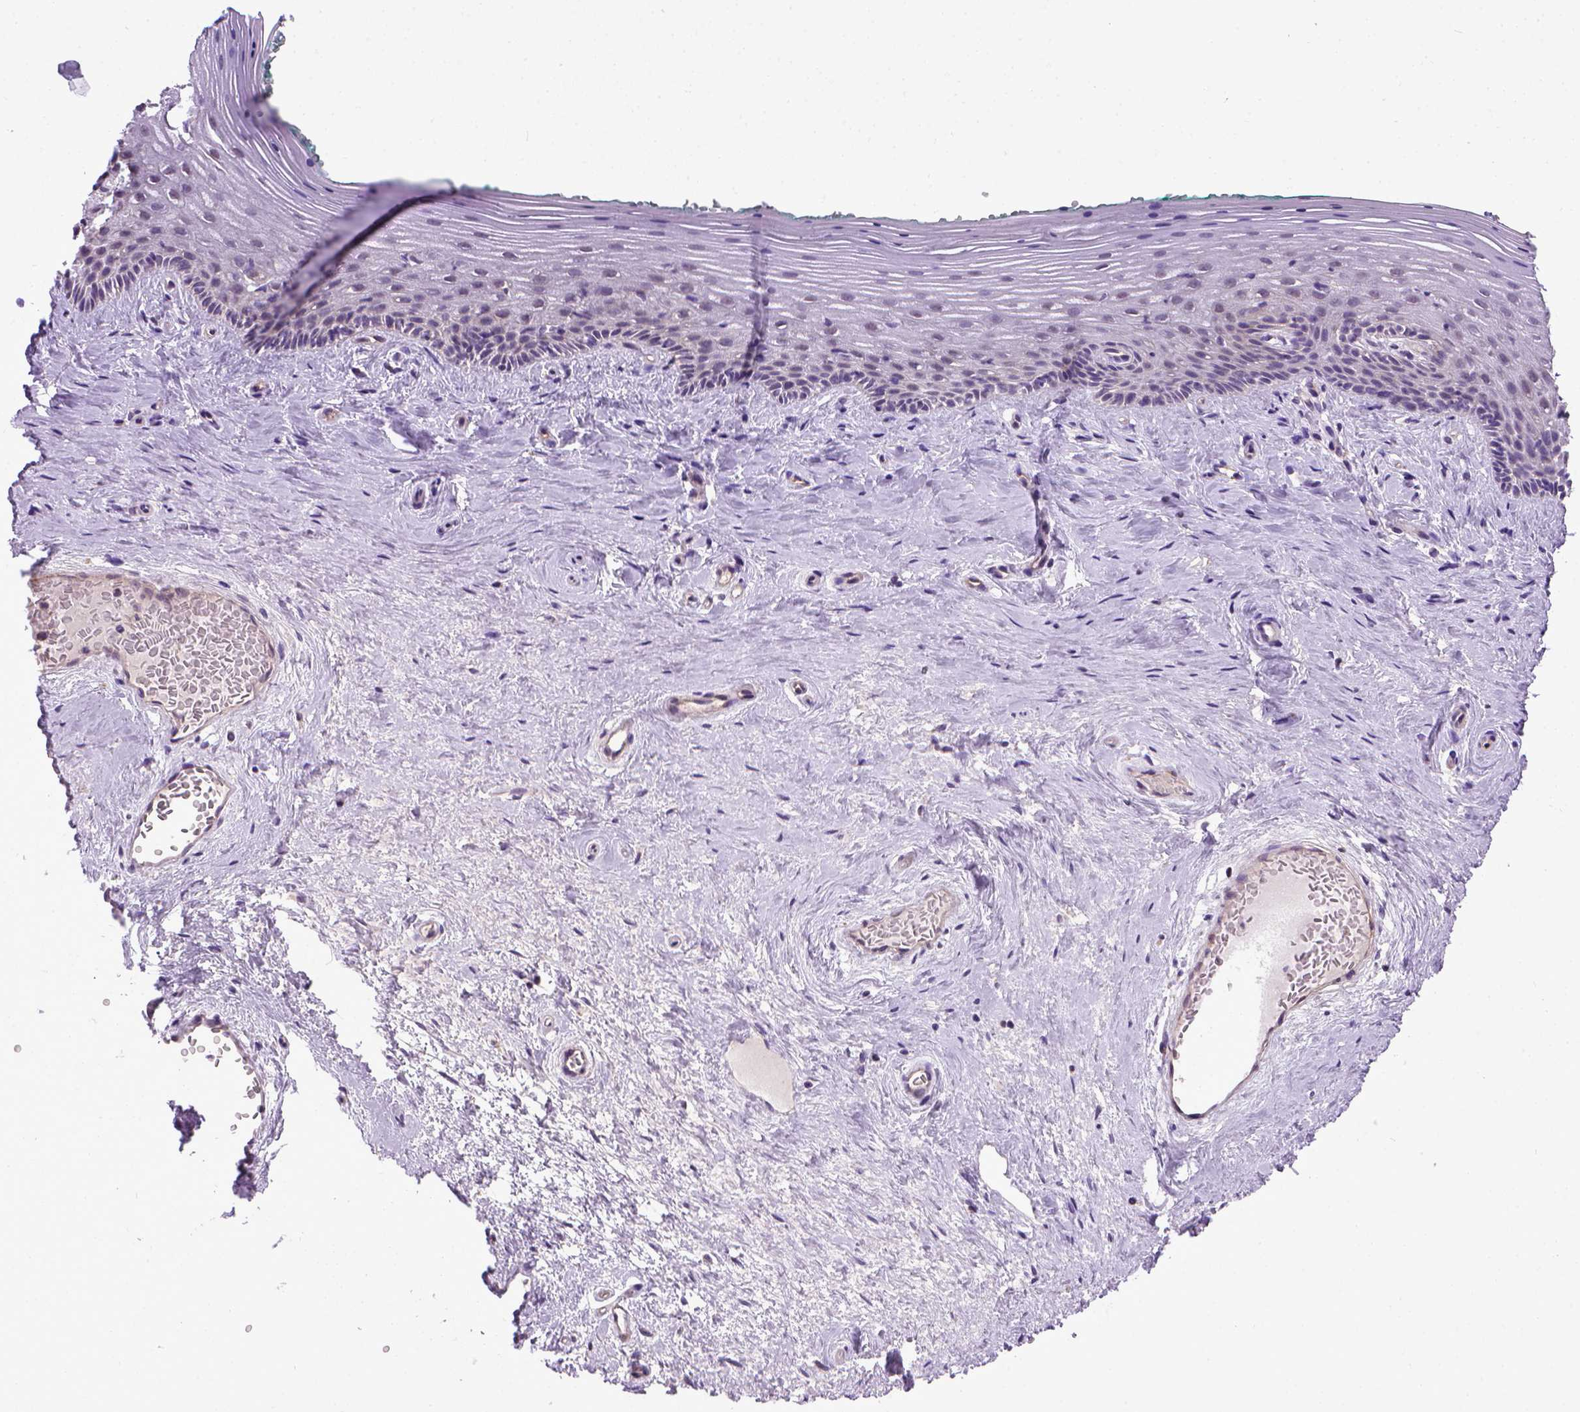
{"staining": {"intensity": "negative", "quantity": "none", "location": "none"}, "tissue": "vagina", "cell_type": "Squamous epithelial cells", "image_type": "normal", "snomed": [{"axis": "morphology", "description": "Normal tissue, NOS"}, {"axis": "topography", "description": "Vagina"}], "caption": "A high-resolution histopathology image shows IHC staining of benign vagina, which reveals no significant positivity in squamous epithelial cells.", "gene": "ENG", "patient": {"sex": "female", "age": 45}}